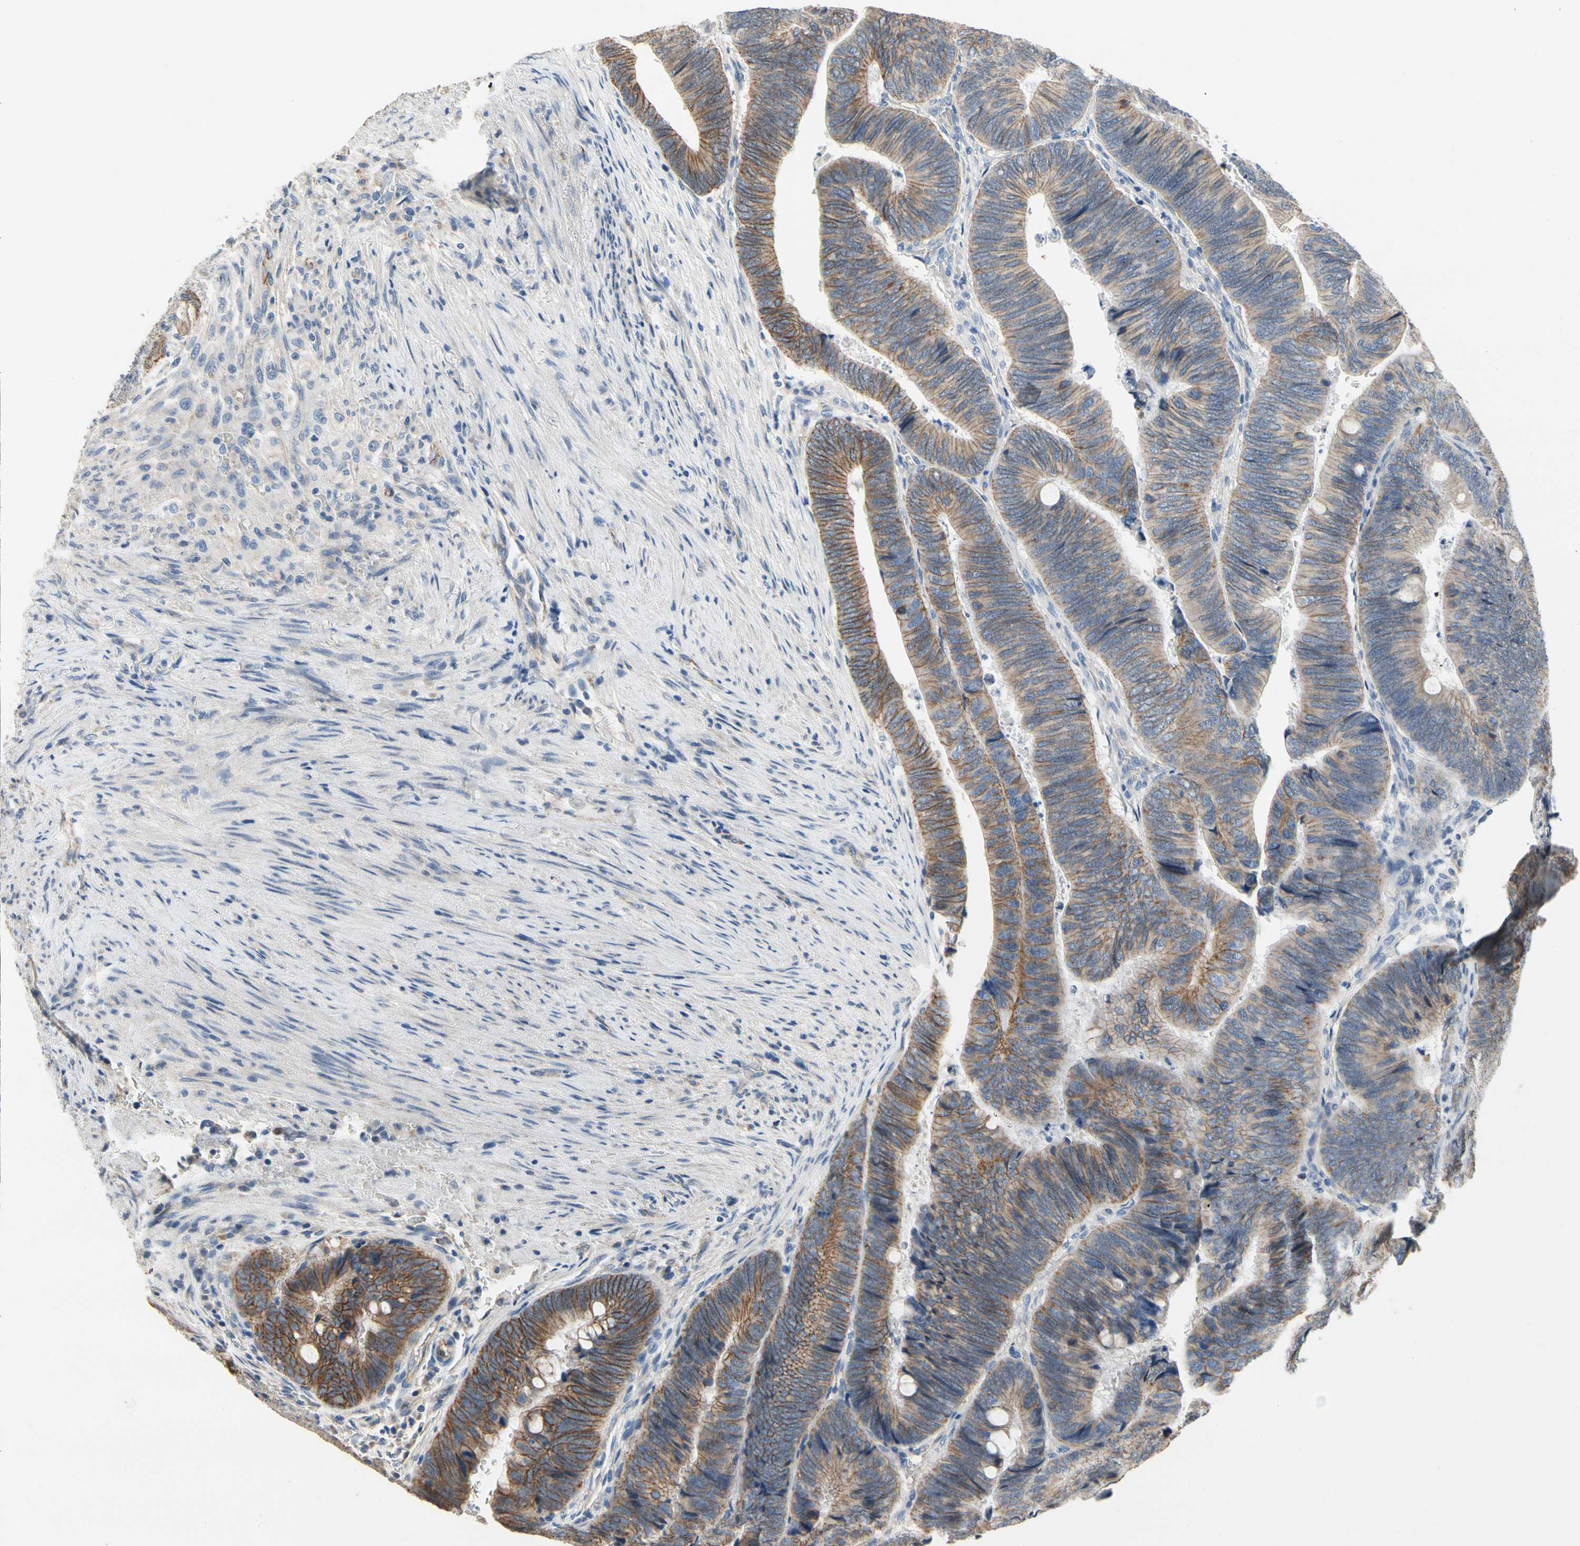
{"staining": {"intensity": "moderate", "quantity": "25%-75%", "location": "cytoplasmic/membranous"}, "tissue": "colorectal cancer", "cell_type": "Tumor cells", "image_type": "cancer", "snomed": [{"axis": "morphology", "description": "Normal tissue, NOS"}, {"axis": "morphology", "description": "Adenocarcinoma, NOS"}, {"axis": "topography", "description": "Rectum"}, {"axis": "topography", "description": "Peripheral nerve tissue"}], "caption": "Colorectal adenocarcinoma stained with IHC reveals moderate cytoplasmic/membranous expression in about 25%-75% of tumor cells.", "gene": "LGR6", "patient": {"sex": "male", "age": 92}}